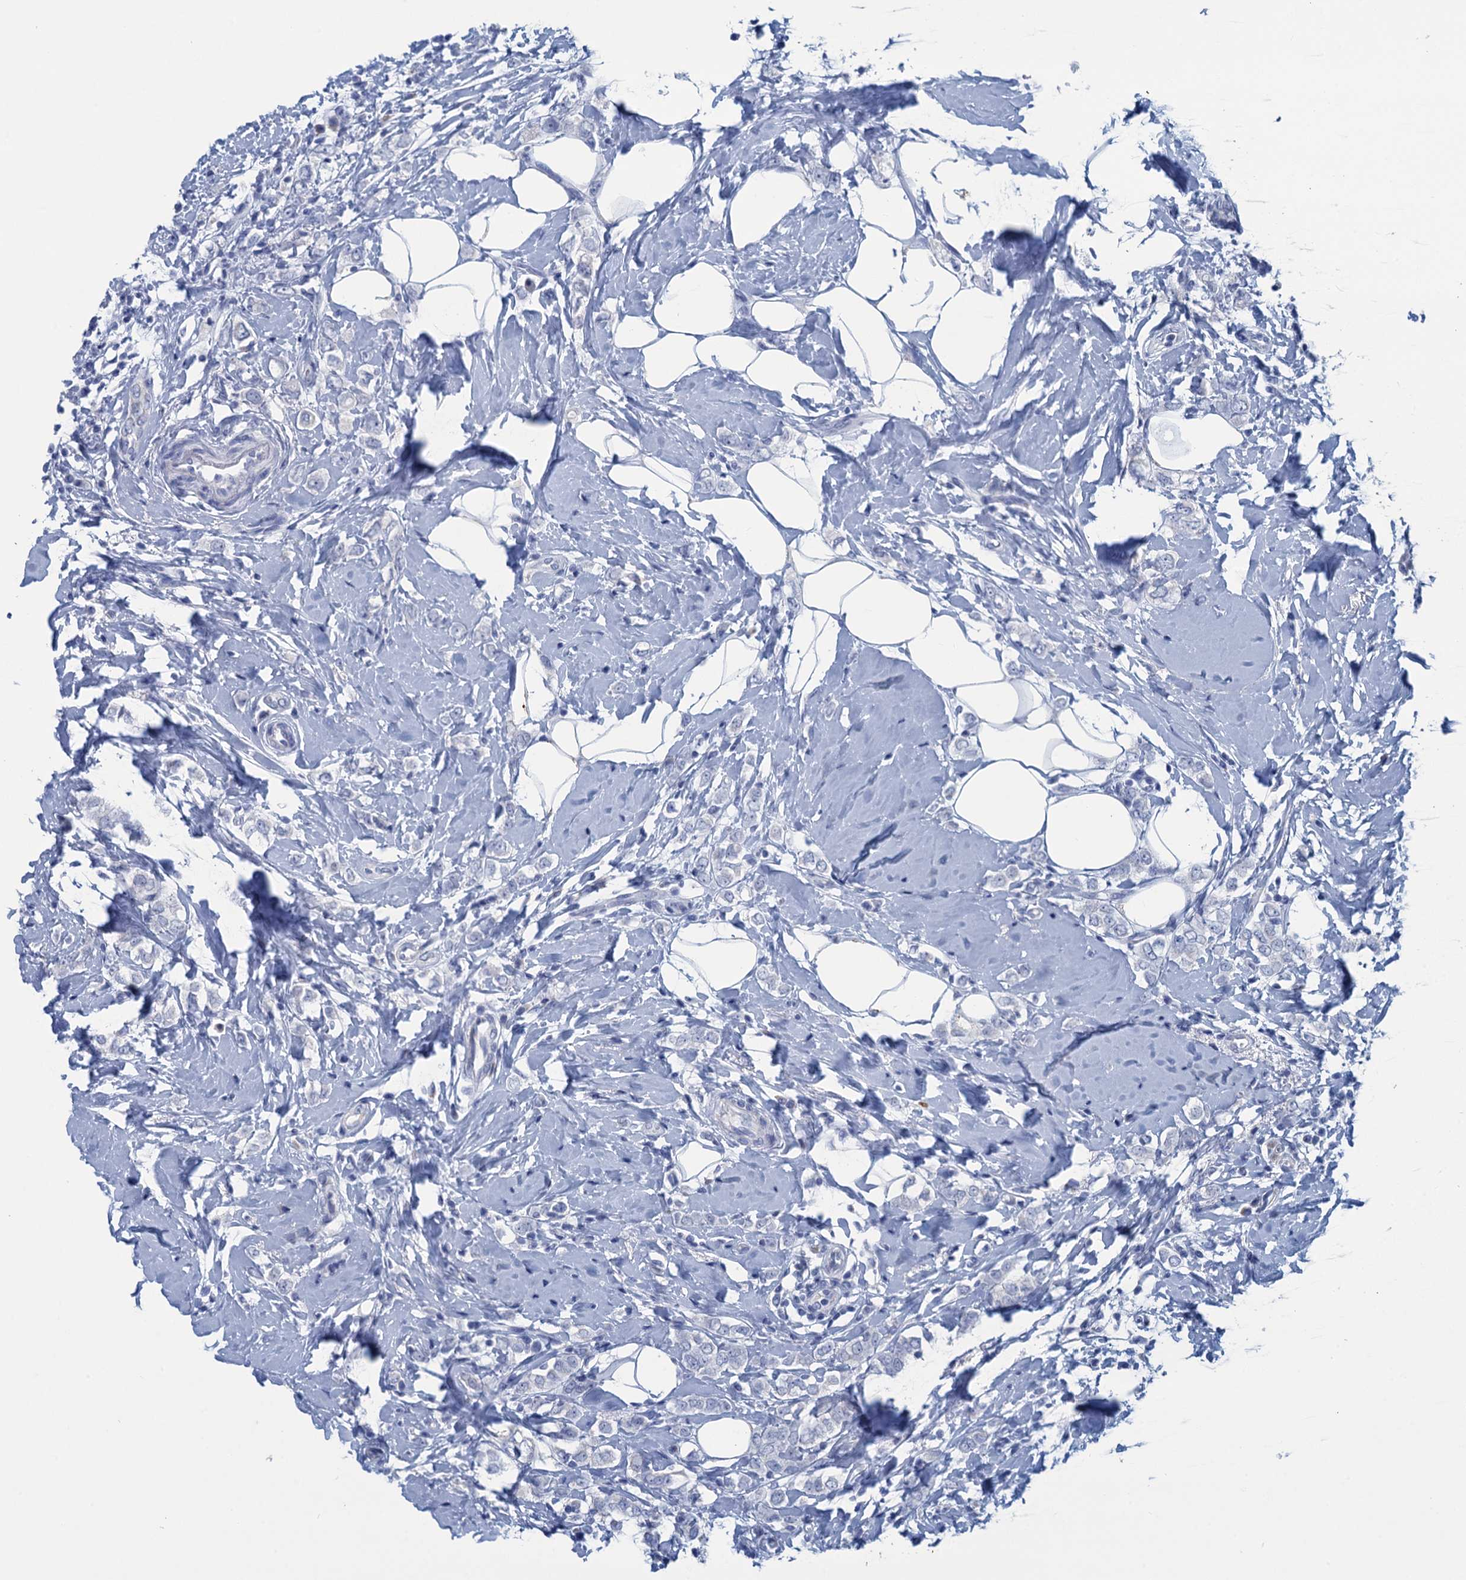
{"staining": {"intensity": "negative", "quantity": "none", "location": "none"}, "tissue": "breast cancer", "cell_type": "Tumor cells", "image_type": "cancer", "snomed": [{"axis": "morphology", "description": "Lobular carcinoma"}, {"axis": "topography", "description": "Breast"}], "caption": "Protein analysis of breast cancer (lobular carcinoma) exhibits no significant staining in tumor cells.", "gene": "SCEL", "patient": {"sex": "female", "age": 47}}